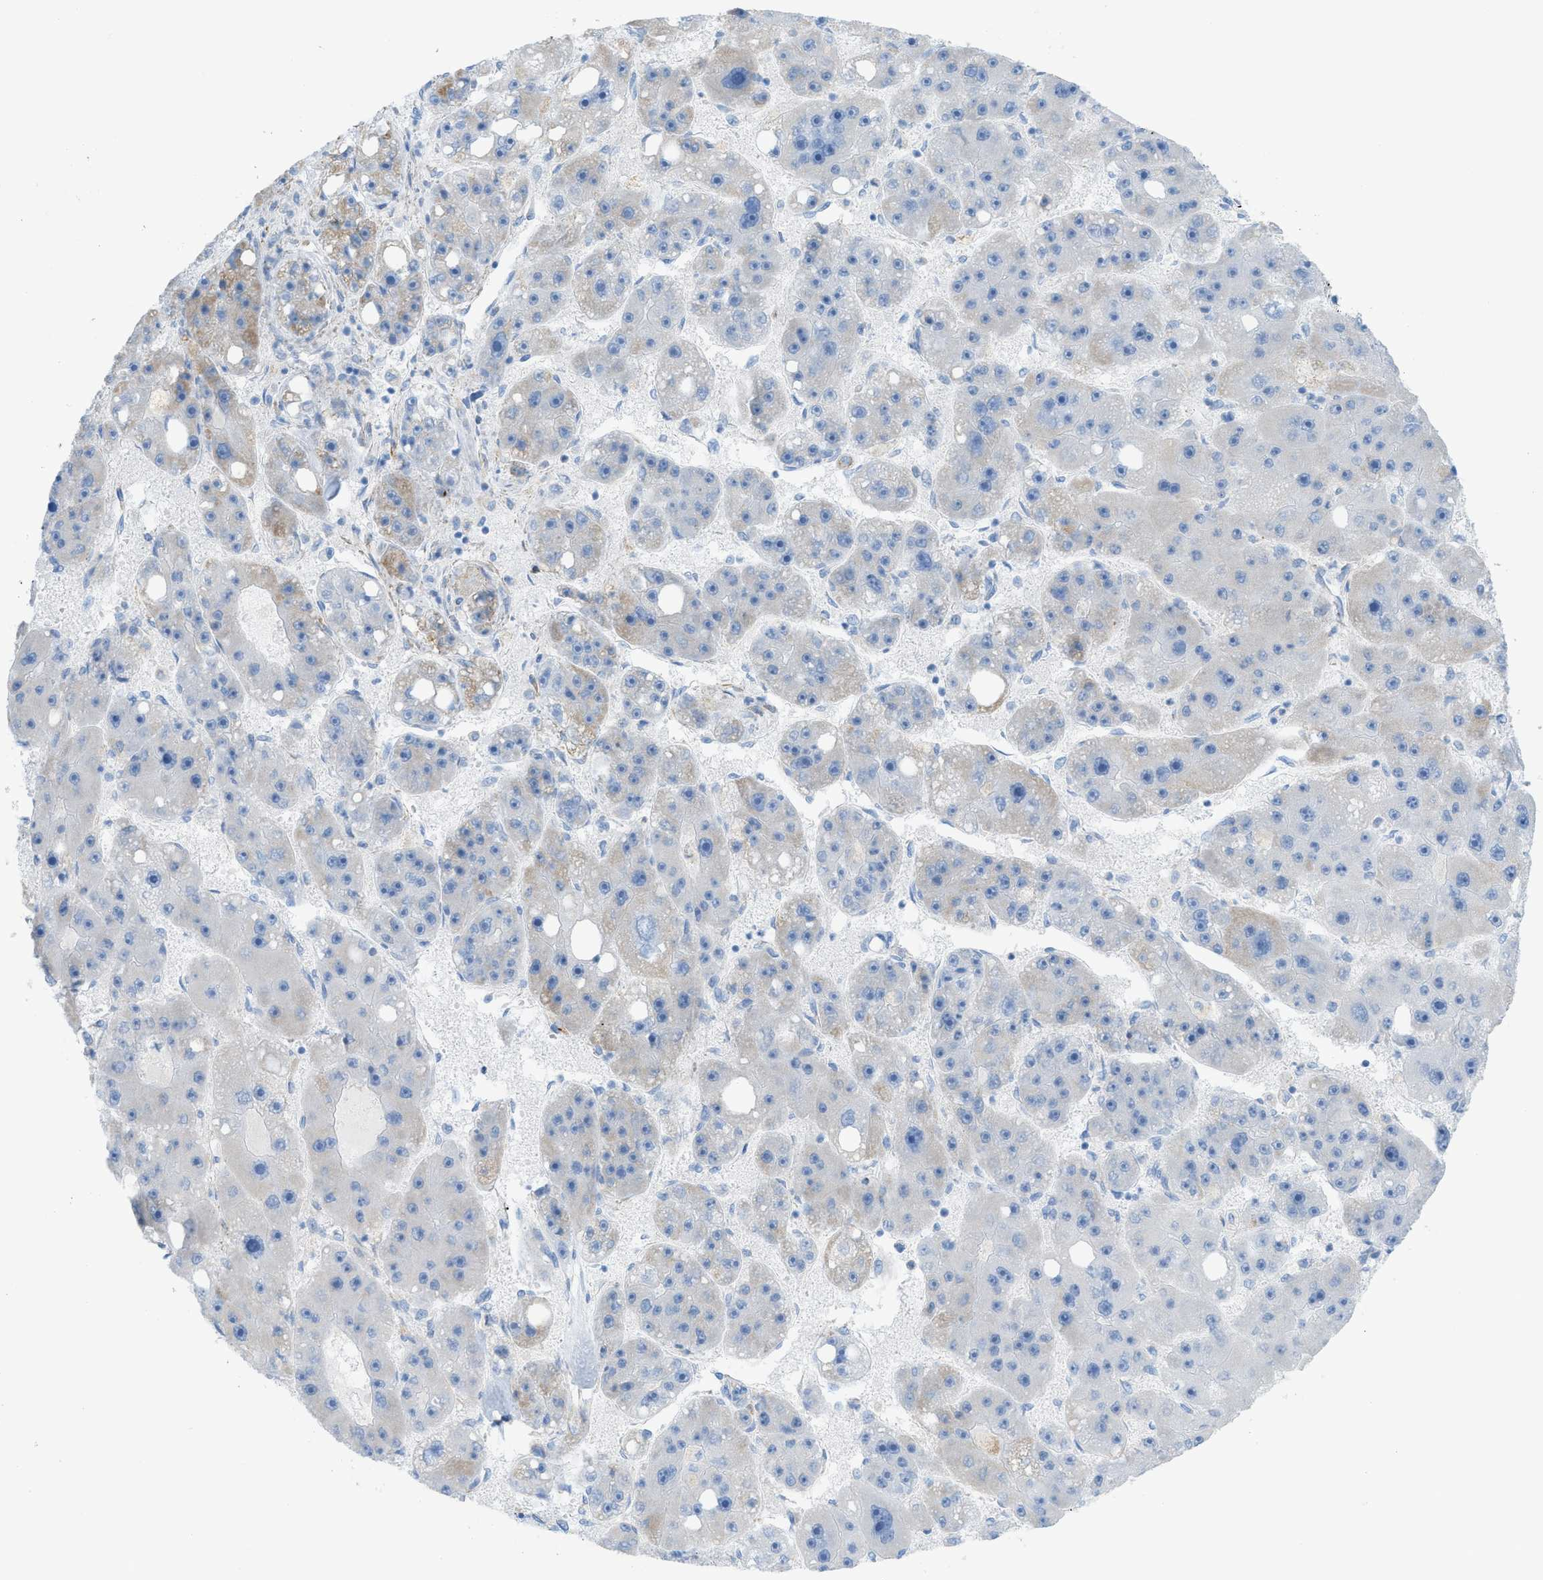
{"staining": {"intensity": "negative", "quantity": "none", "location": "none"}, "tissue": "liver cancer", "cell_type": "Tumor cells", "image_type": "cancer", "snomed": [{"axis": "morphology", "description": "Carcinoma, Hepatocellular, NOS"}, {"axis": "topography", "description": "Liver"}], "caption": "The immunohistochemistry (IHC) photomicrograph has no significant staining in tumor cells of hepatocellular carcinoma (liver) tissue.", "gene": "MYH11", "patient": {"sex": "female", "age": 61}}